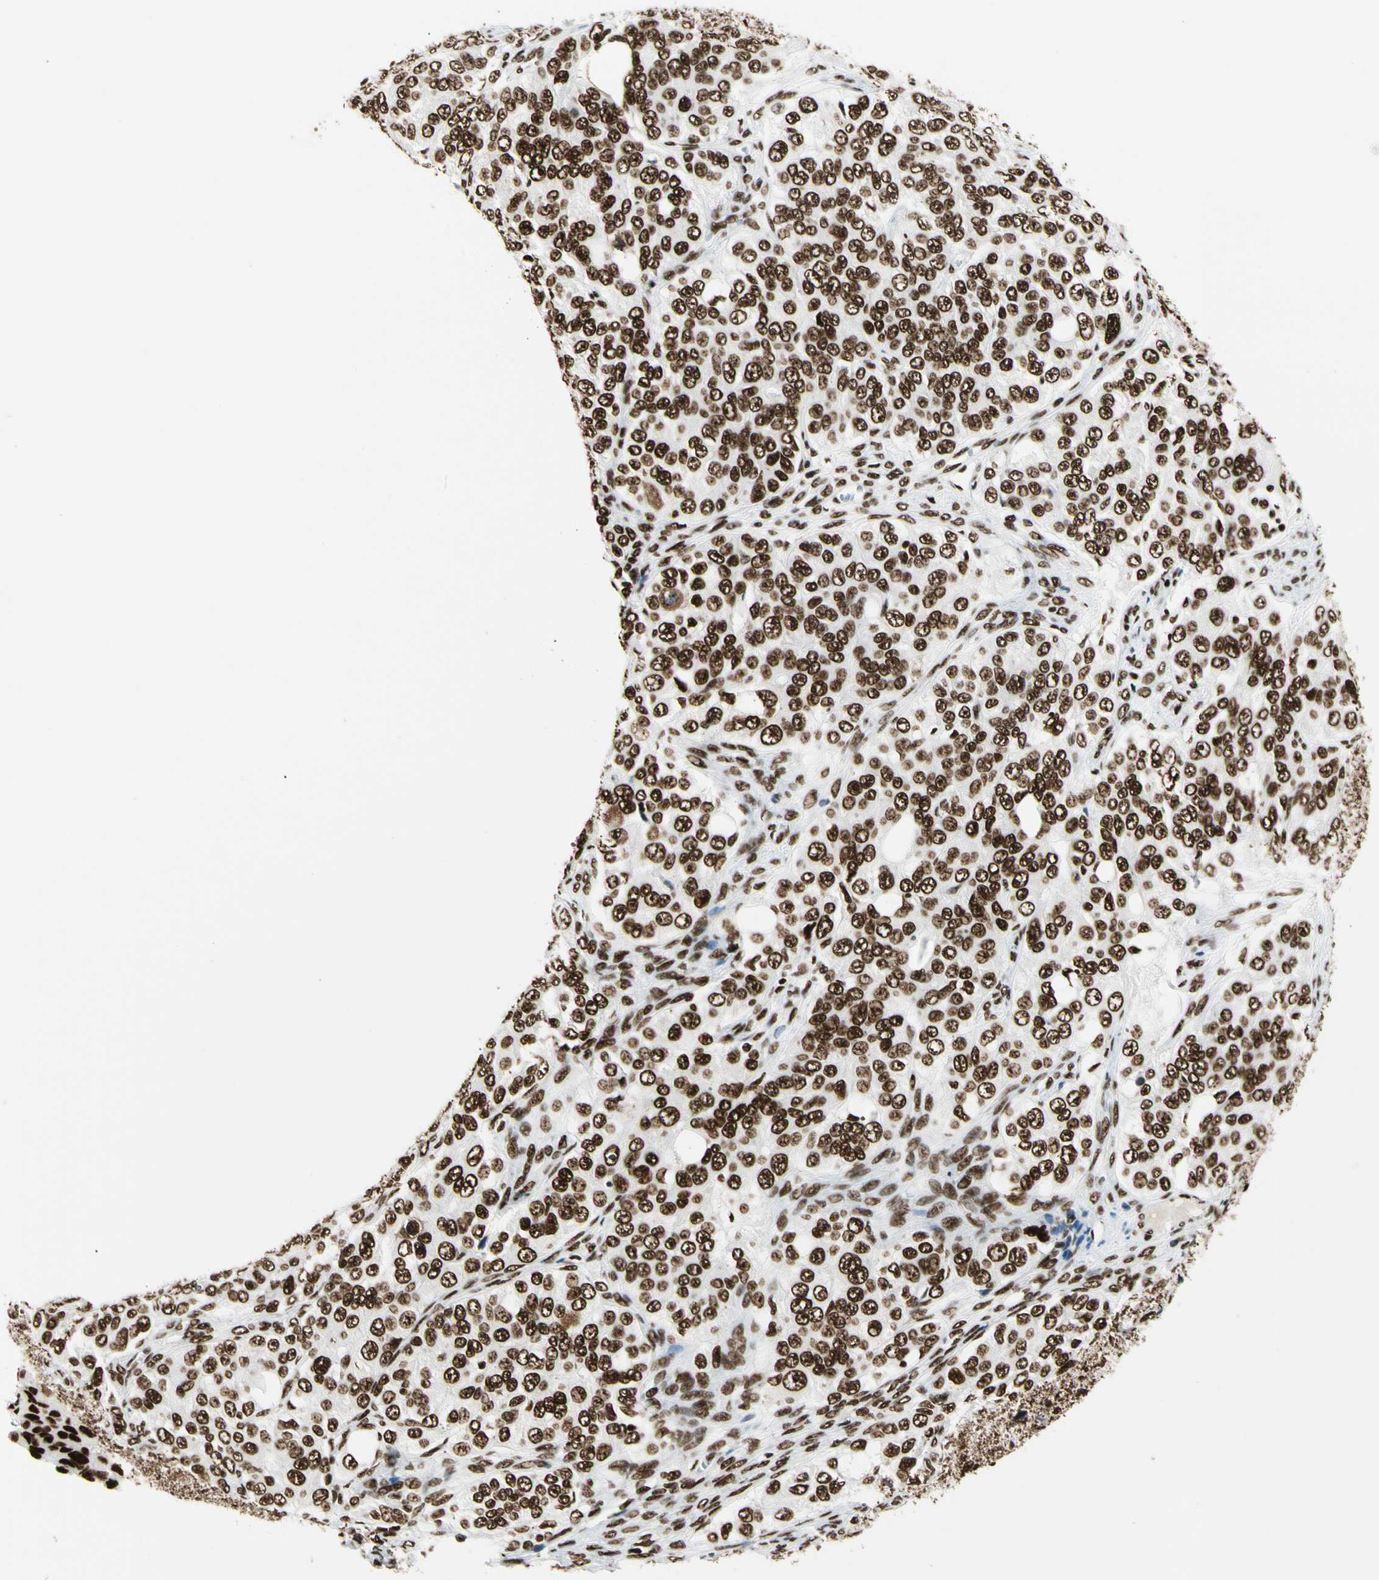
{"staining": {"intensity": "strong", "quantity": ">75%", "location": "nuclear"}, "tissue": "ovarian cancer", "cell_type": "Tumor cells", "image_type": "cancer", "snomed": [{"axis": "morphology", "description": "Carcinoma, endometroid"}, {"axis": "topography", "description": "Ovary"}], "caption": "About >75% of tumor cells in endometroid carcinoma (ovarian) show strong nuclear protein staining as visualized by brown immunohistochemical staining.", "gene": "CCAR1", "patient": {"sex": "female", "age": 51}}